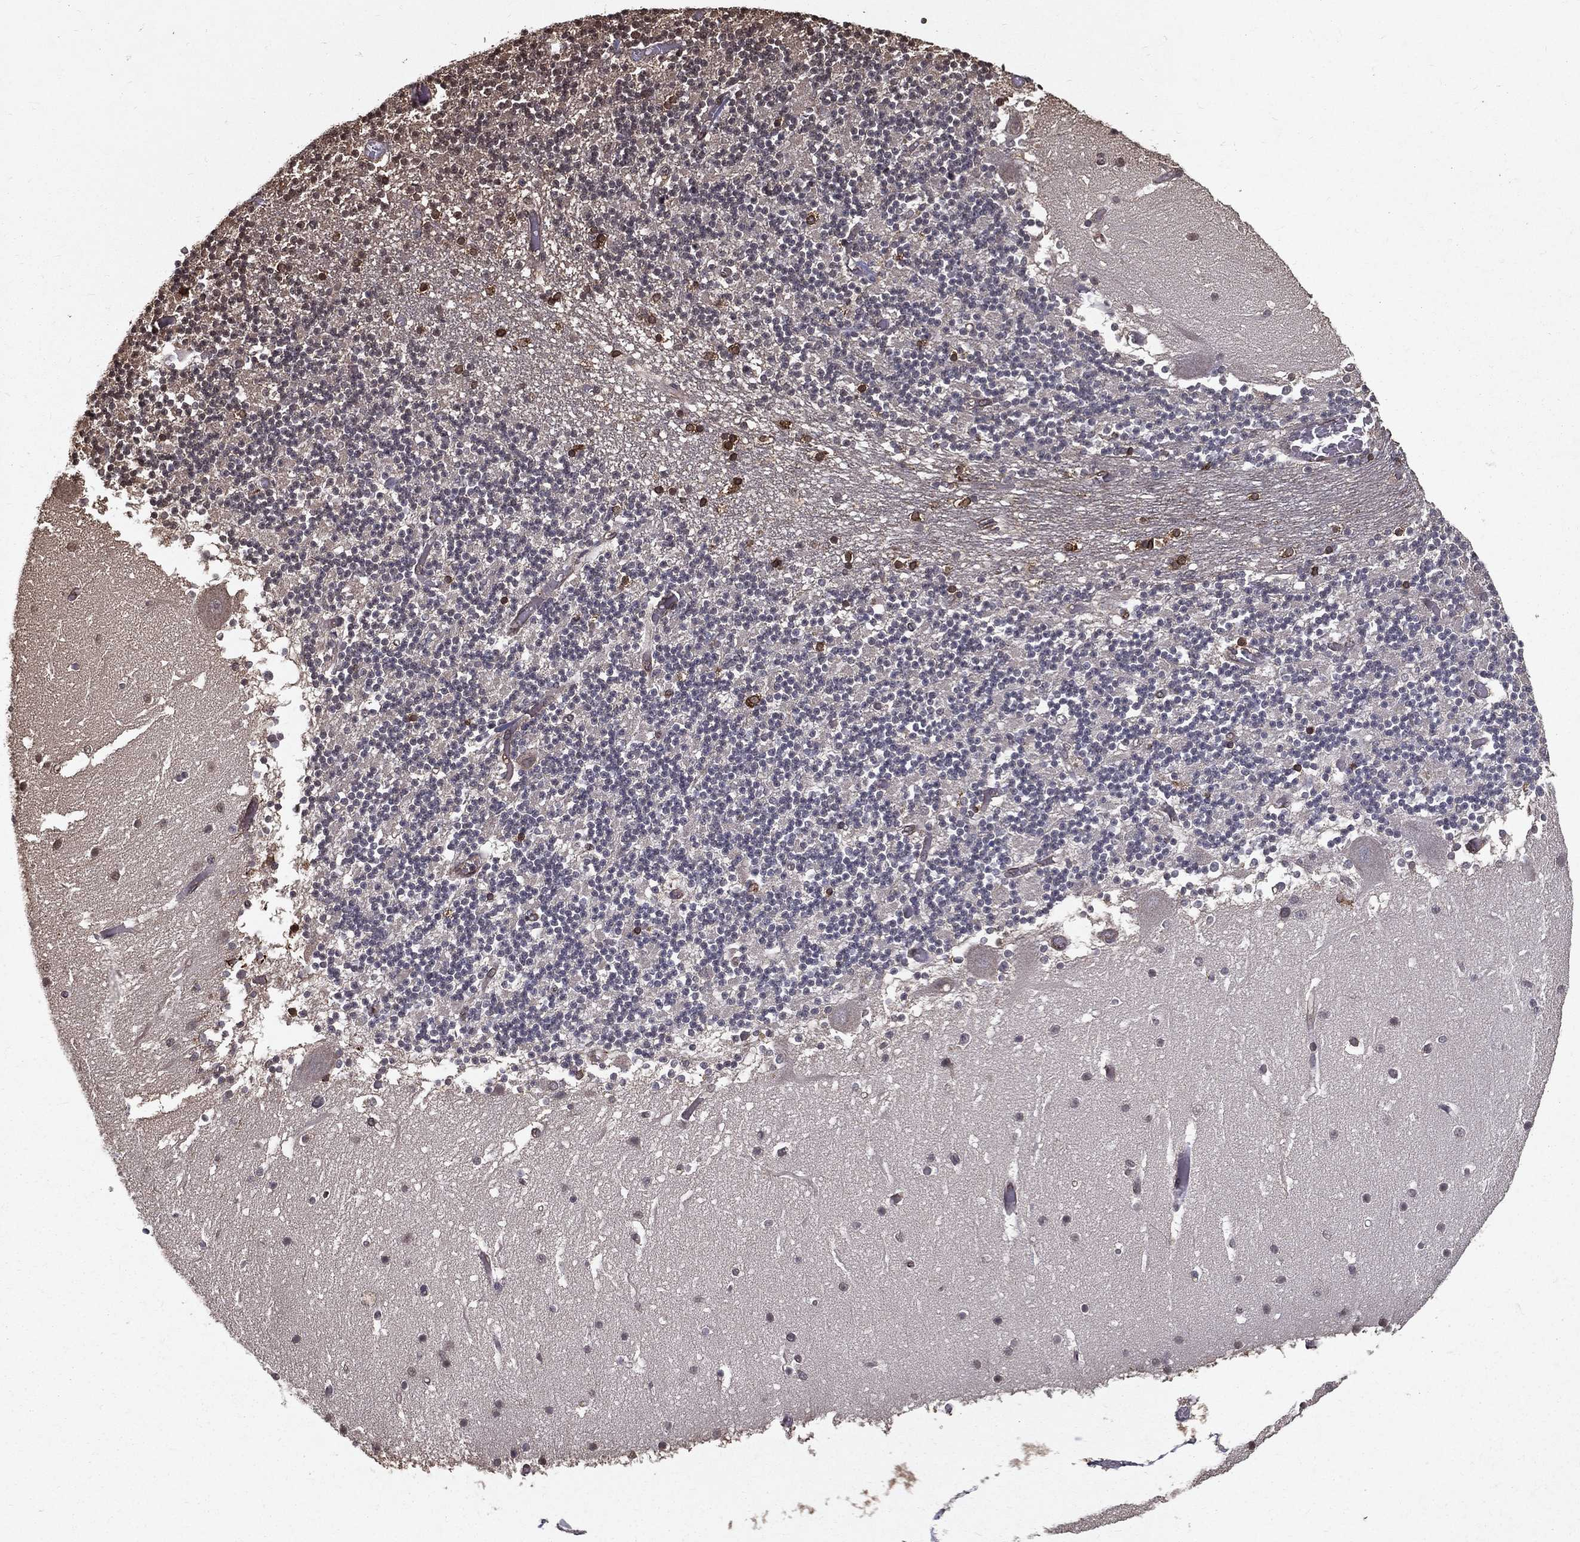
{"staining": {"intensity": "strong", "quantity": "<25%", "location": "cytoplasmic/membranous"}, "tissue": "cerebellum", "cell_type": "Cells in granular layer", "image_type": "normal", "snomed": [{"axis": "morphology", "description": "Normal tissue, NOS"}, {"axis": "topography", "description": "Cerebellum"}], "caption": "Cerebellum stained with IHC shows strong cytoplasmic/membranous expression in about <25% of cells in granular layer. The protein is stained brown, and the nuclei are stained in blue (DAB (3,3'-diaminobenzidine) IHC with brightfield microscopy, high magnification).", "gene": "CERS2", "patient": {"sex": "female", "age": 28}}